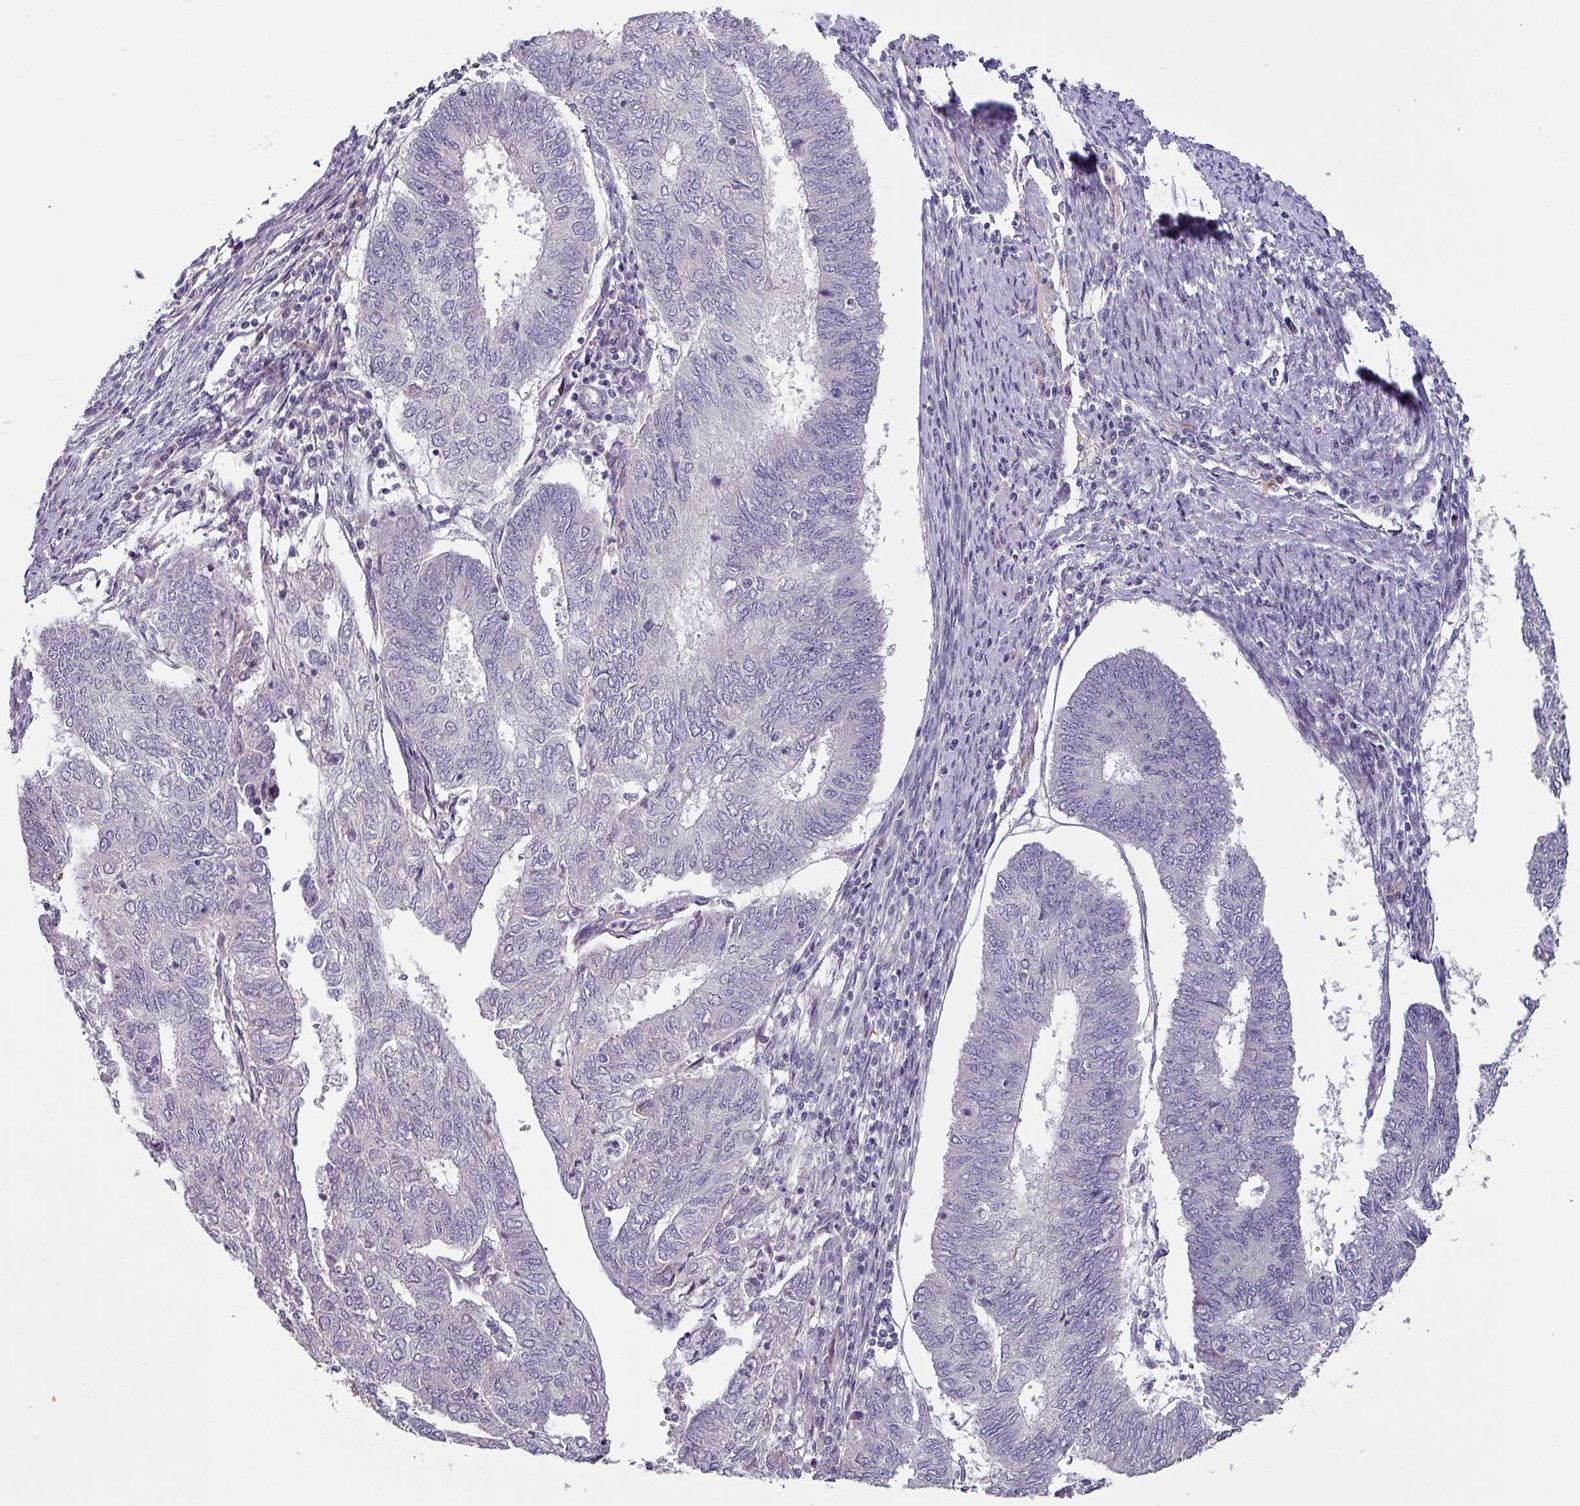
{"staining": {"intensity": "negative", "quantity": "none", "location": "none"}, "tissue": "endometrial cancer", "cell_type": "Tumor cells", "image_type": "cancer", "snomed": [{"axis": "morphology", "description": "Adenocarcinoma, NOS"}, {"axis": "topography", "description": "Endometrium"}], "caption": "Histopathology image shows no protein positivity in tumor cells of endometrial adenocarcinoma tissue.", "gene": "KLHL3", "patient": {"sex": "female", "age": 68}}